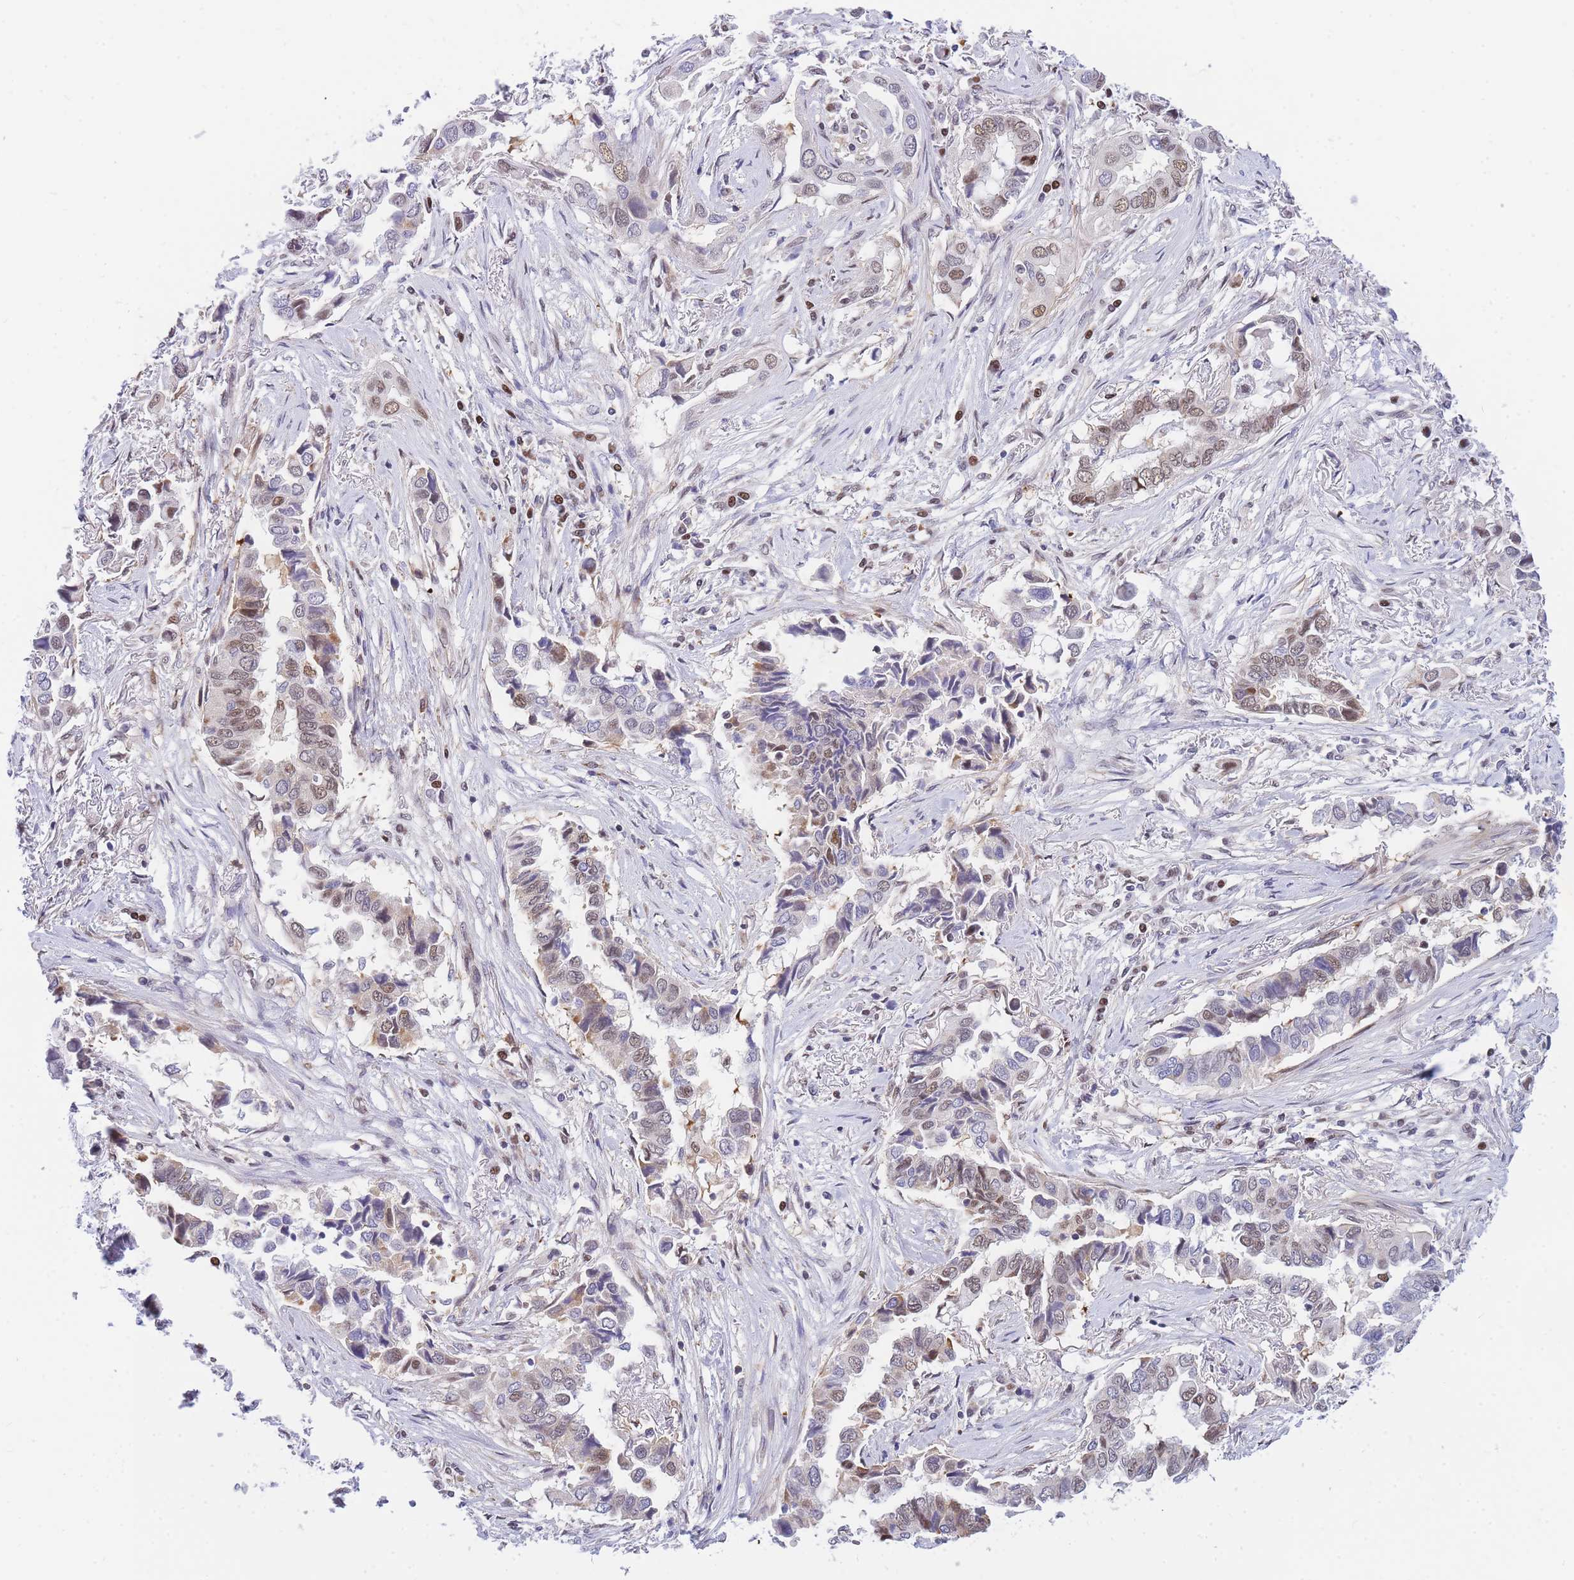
{"staining": {"intensity": "moderate", "quantity": "25%-75%", "location": "nuclear"}, "tissue": "lung cancer", "cell_type": "Tumor cells", "image_type": "cancer", "snomed": [{"axis": "morphology", "description": "Adenocarcinoma, NOS"}, {"axis": "topography", "description": "Lung"}], "caption": "Protein expression analysis of human lung cancer reveals moderate nuclear positivity in about 25%-75% of tumor cells. (IHC, brightfield microscopy, high magnification).", "gene": "CRACD", "patient": {"sex": "female", "age": 76}}